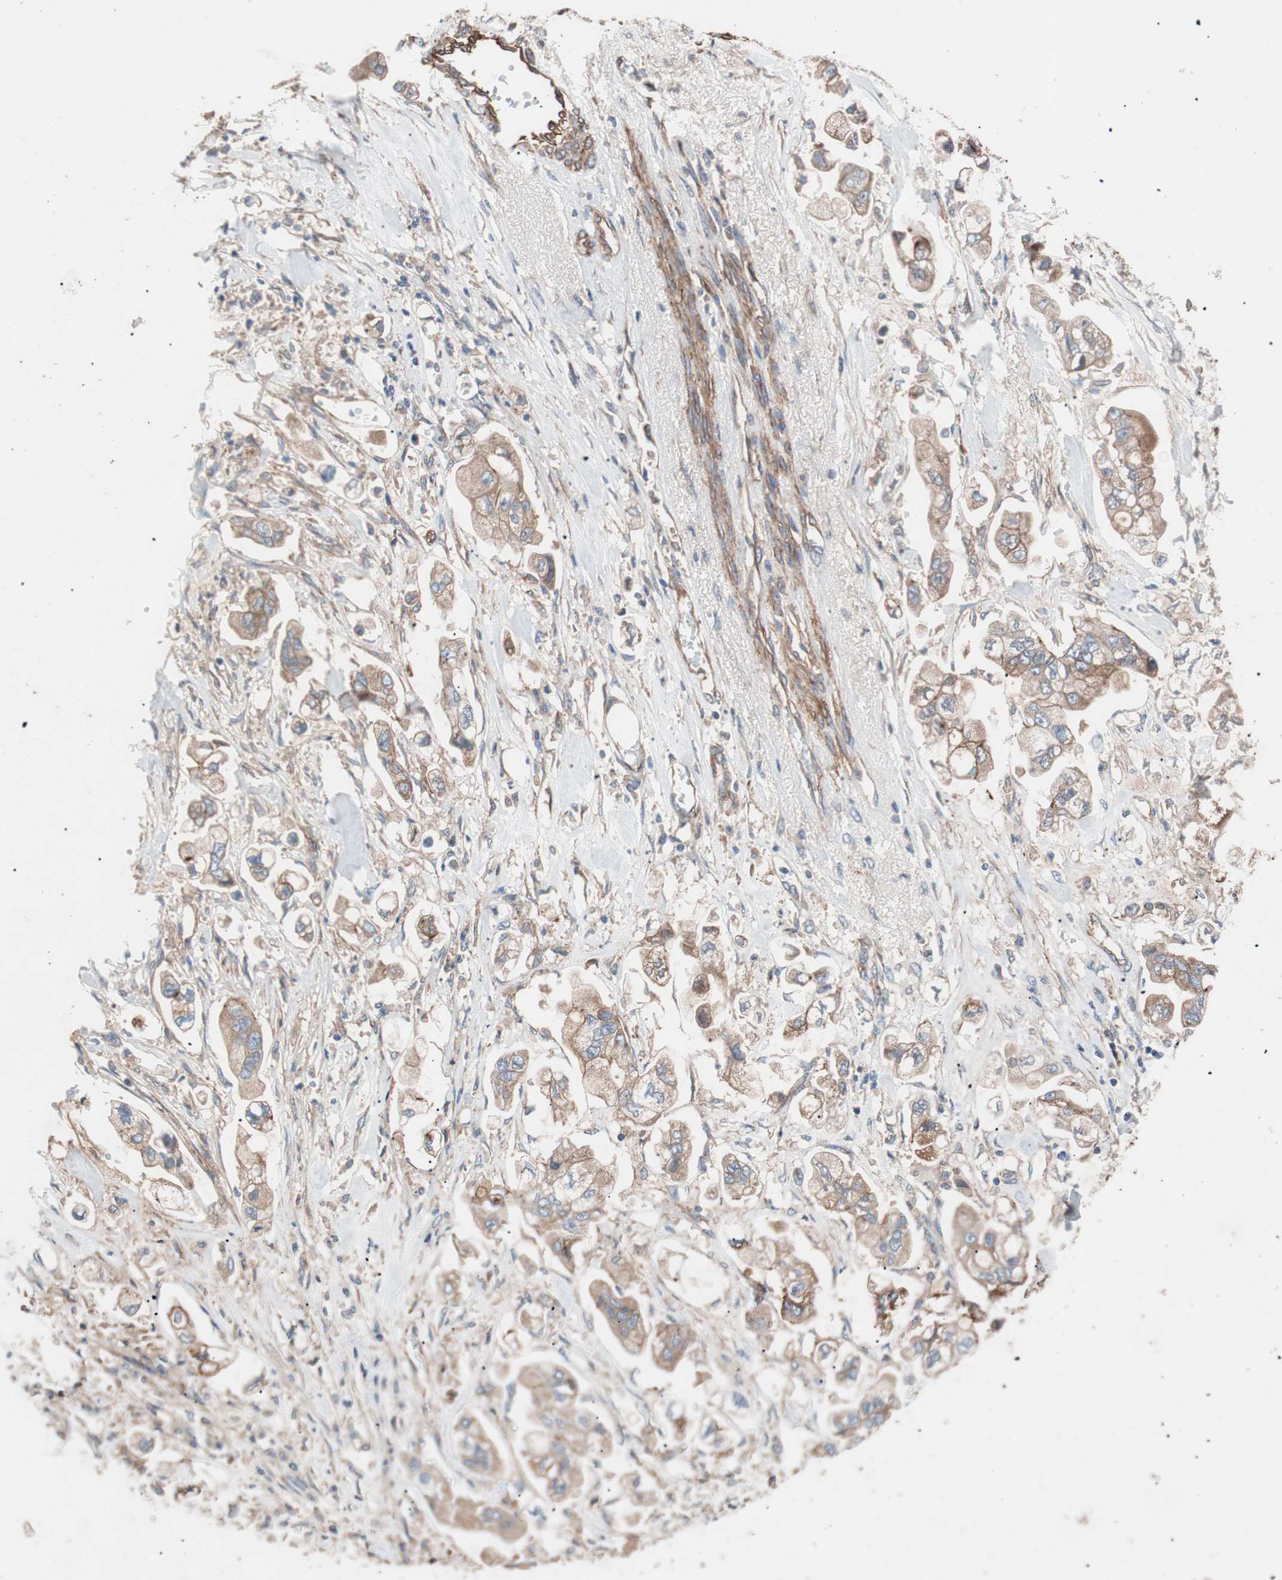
{"staining": {"intensity": "weak", "quantity": "25%-75%", "location": "cytoplasmic/membranous"}, "tissue": "stomach cancer", "cell_type": "Tumor cells", "image_type": "cancer", "snomed": [{"axis": "morphology", "description": "Adenocarcinoma, NOS"}, {"axis": "topography", "description": "Stomach"}], "caption": "IHC image of human adenocarcinoma (stomach) stained for a protein (brown), which displays low levels of weak cytoplasmic/membranous staining in approximately 25%-75% of tumor cells.", "gene": "SPINT1", "patient": {"sex": "male", "age": 62}}